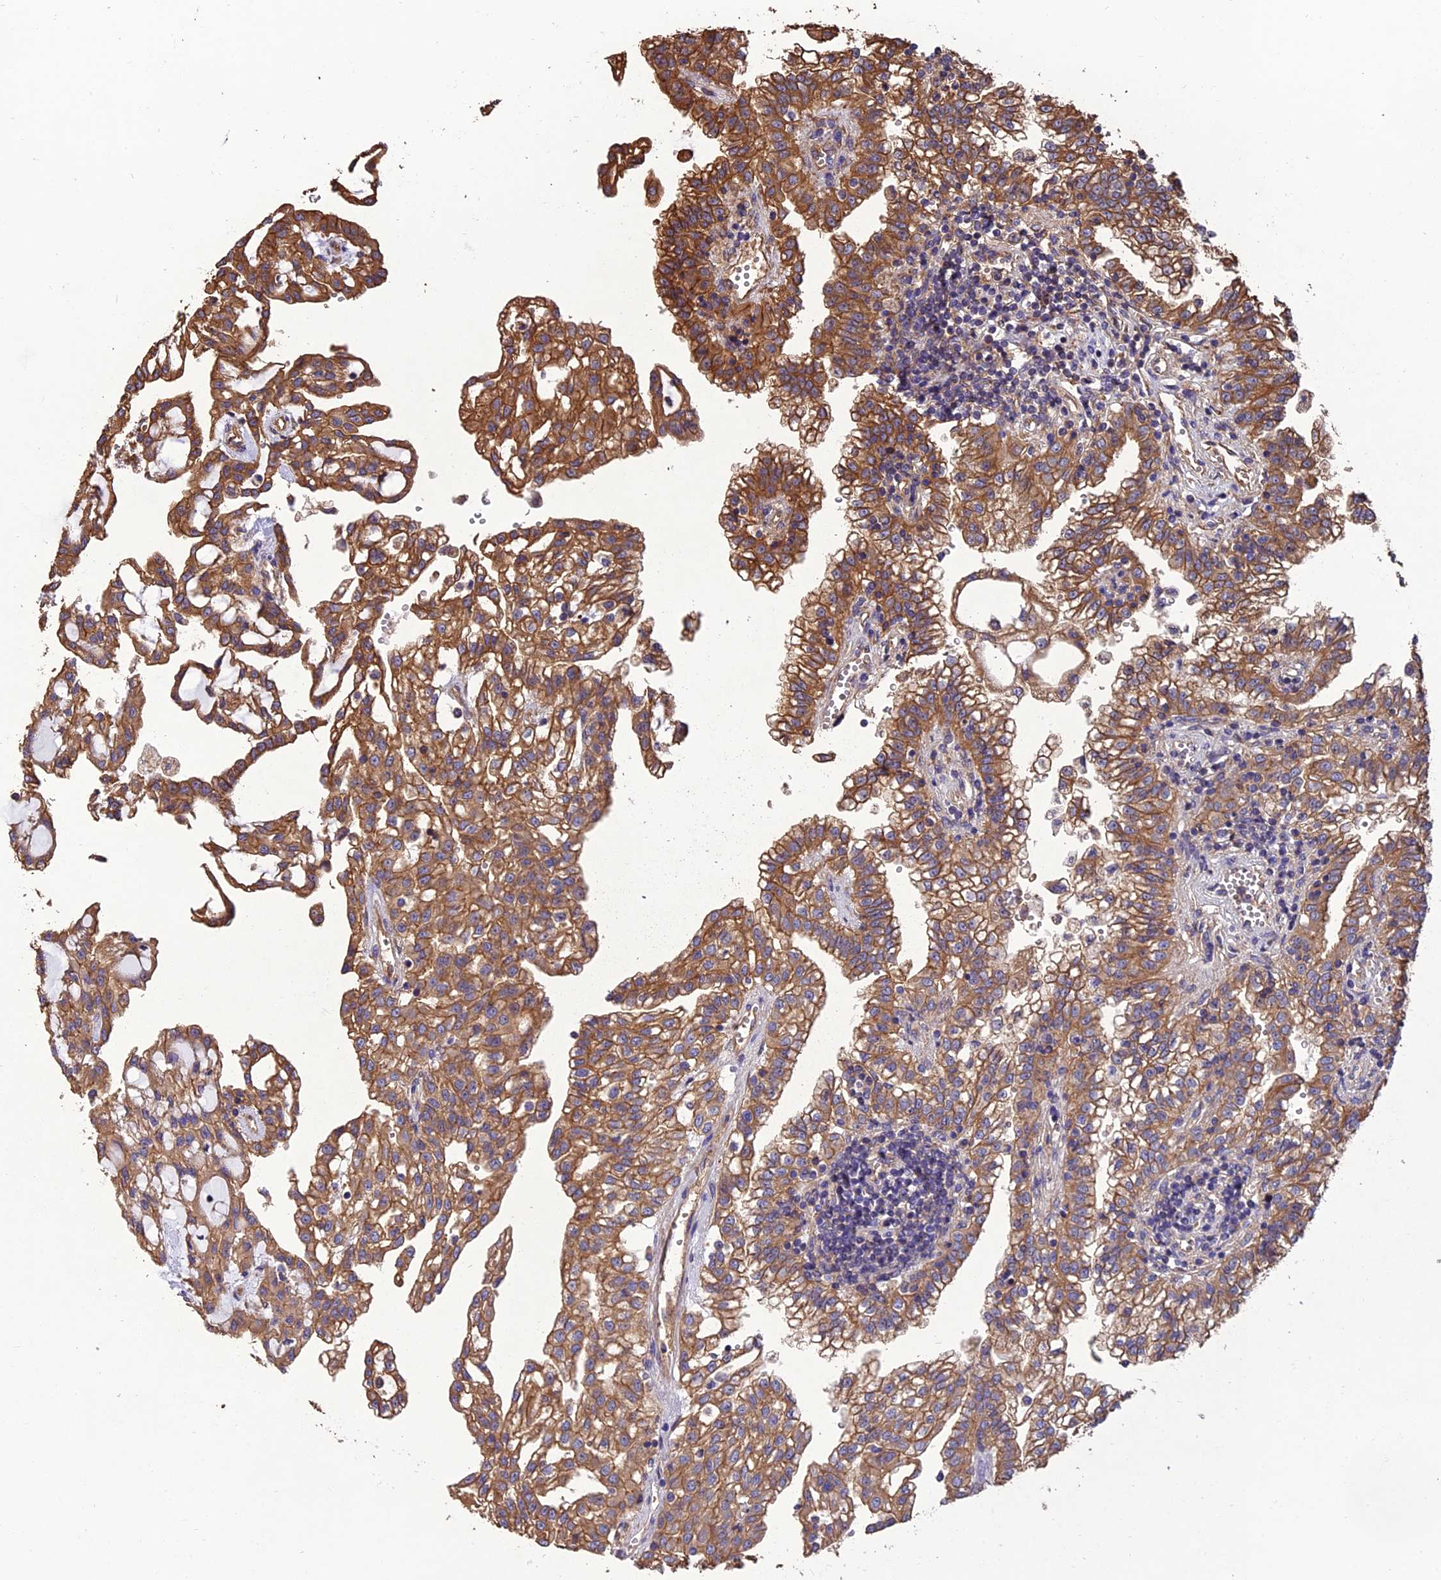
{"staining": {"intensity": "moderate", "quantity": ">75%", "location": "cytoplasmic/membranous"}, "tissue": "renal cancer", "cell_type": "Tumor cells", "image_type": "cancer", "snomed": [{"axis": "morphology", "description": "Adenocarcinoma, NOS"}, {"axis": "topography", "description": "Kidney"}], "caption": "High-power microscopy captured an immunohistochemistry photomicrograph of adenocarcinoma (renal), revealing moderate cytoplasmic/membranous expression in approximately >75% of tumor cells.", "gene": "CHMP2A", "patient": {"sex": "male", "age": 63}}